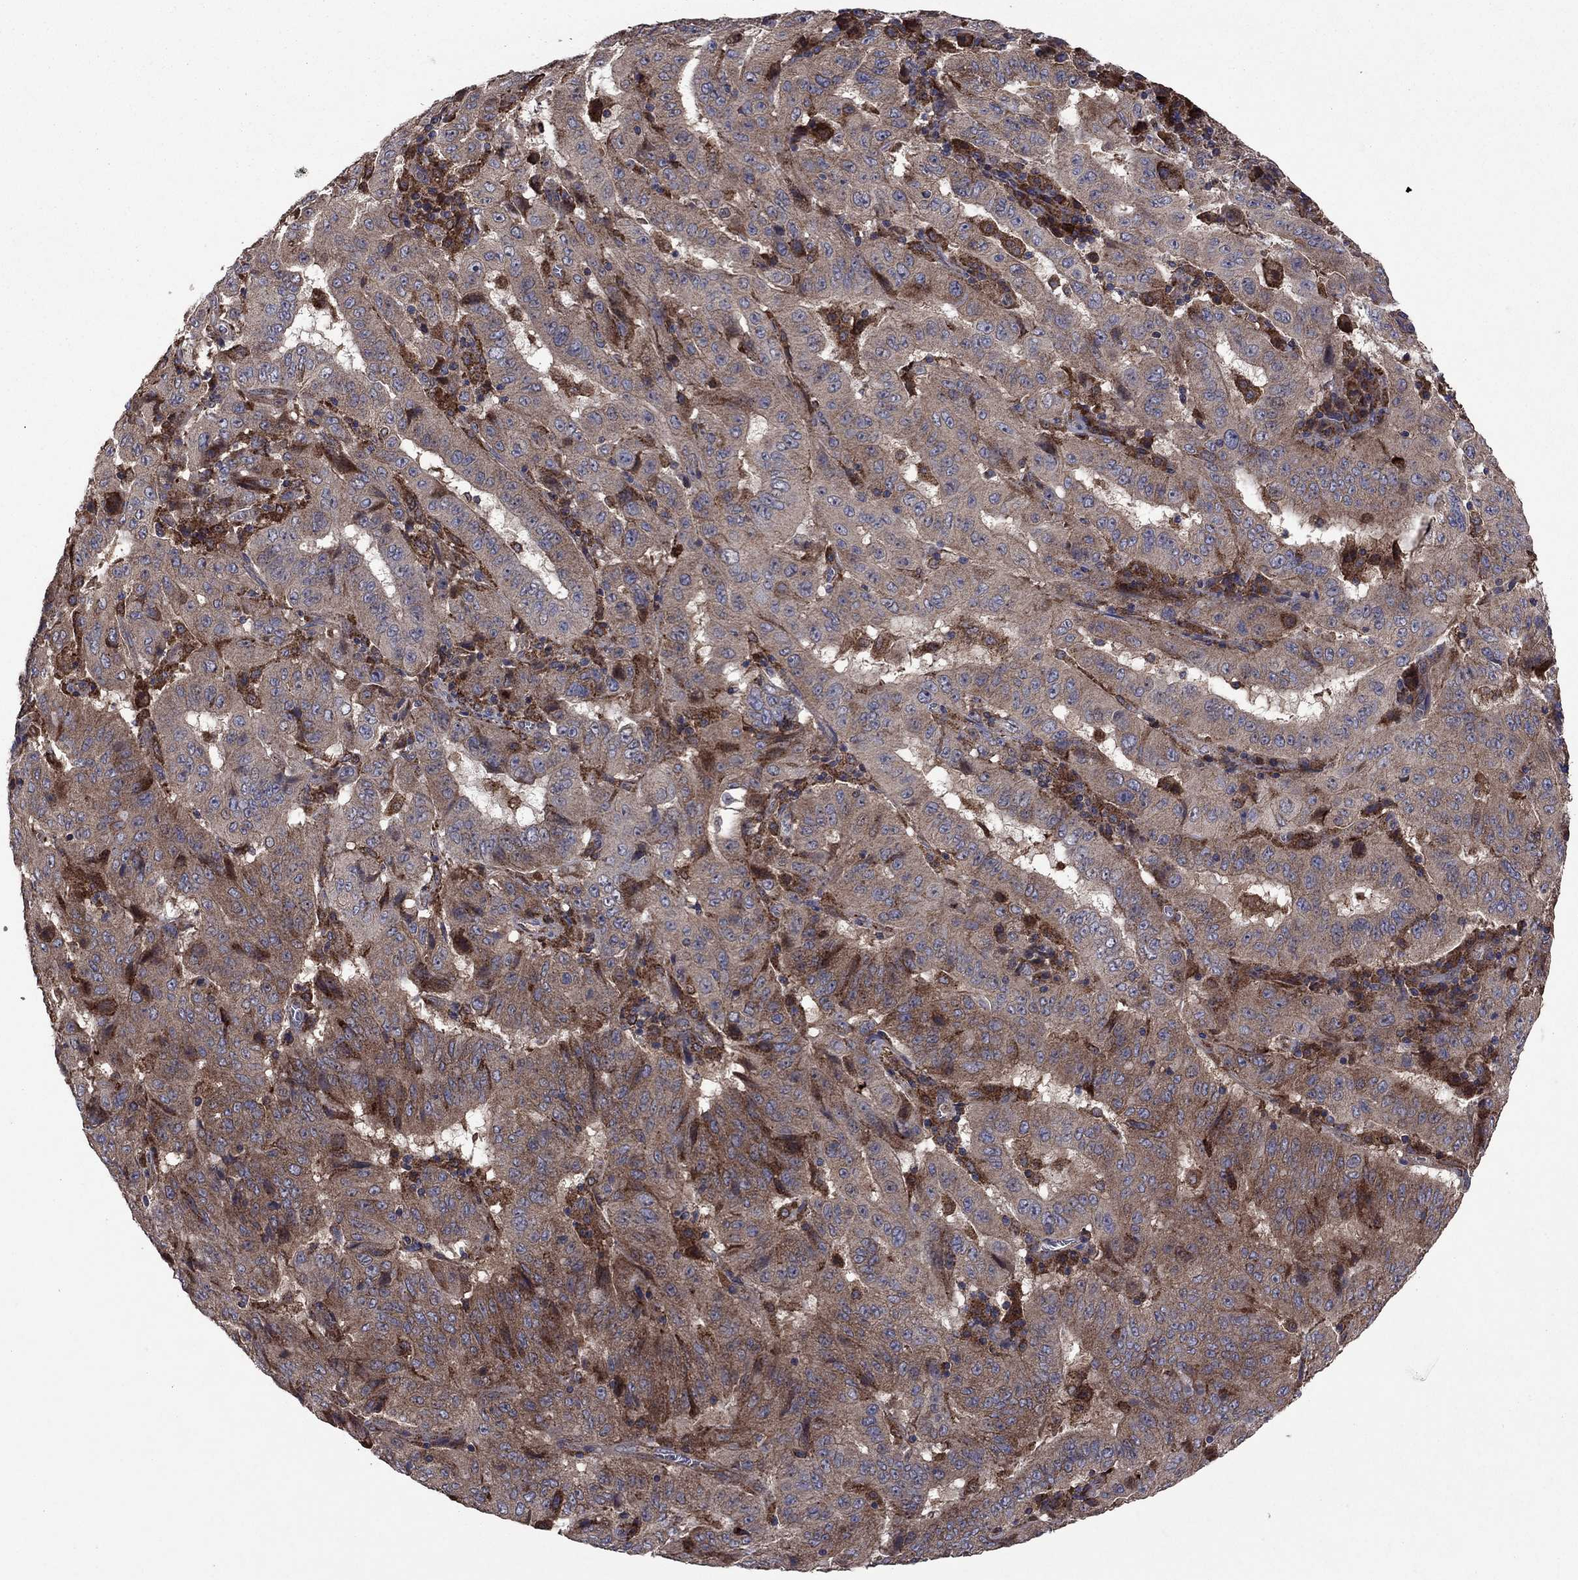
{"staining": {"intensity": "moderate", "quantity": "25%-75%", "location": "cytoplasmic/membranous"}, "tissue": "pancreatic cancer", "cell_type": "Tumor cells", "image_type": "cancer", "snomed": [{"axis": "morphology", "description": "Adenocarcinoma, NOS"}, {"axis": "topography", "description": "Pancreas"}], "caption": "Adenocarcinoma (pancreatic) tissue displays moderate cytoplasmic/membranous staining in approximately 25%-75% of tumor cells (Brightfield microscopy of DAB IHC at high magnification).", "gene": "MEA1", "patient": {"sex": "male", "age": 63}}